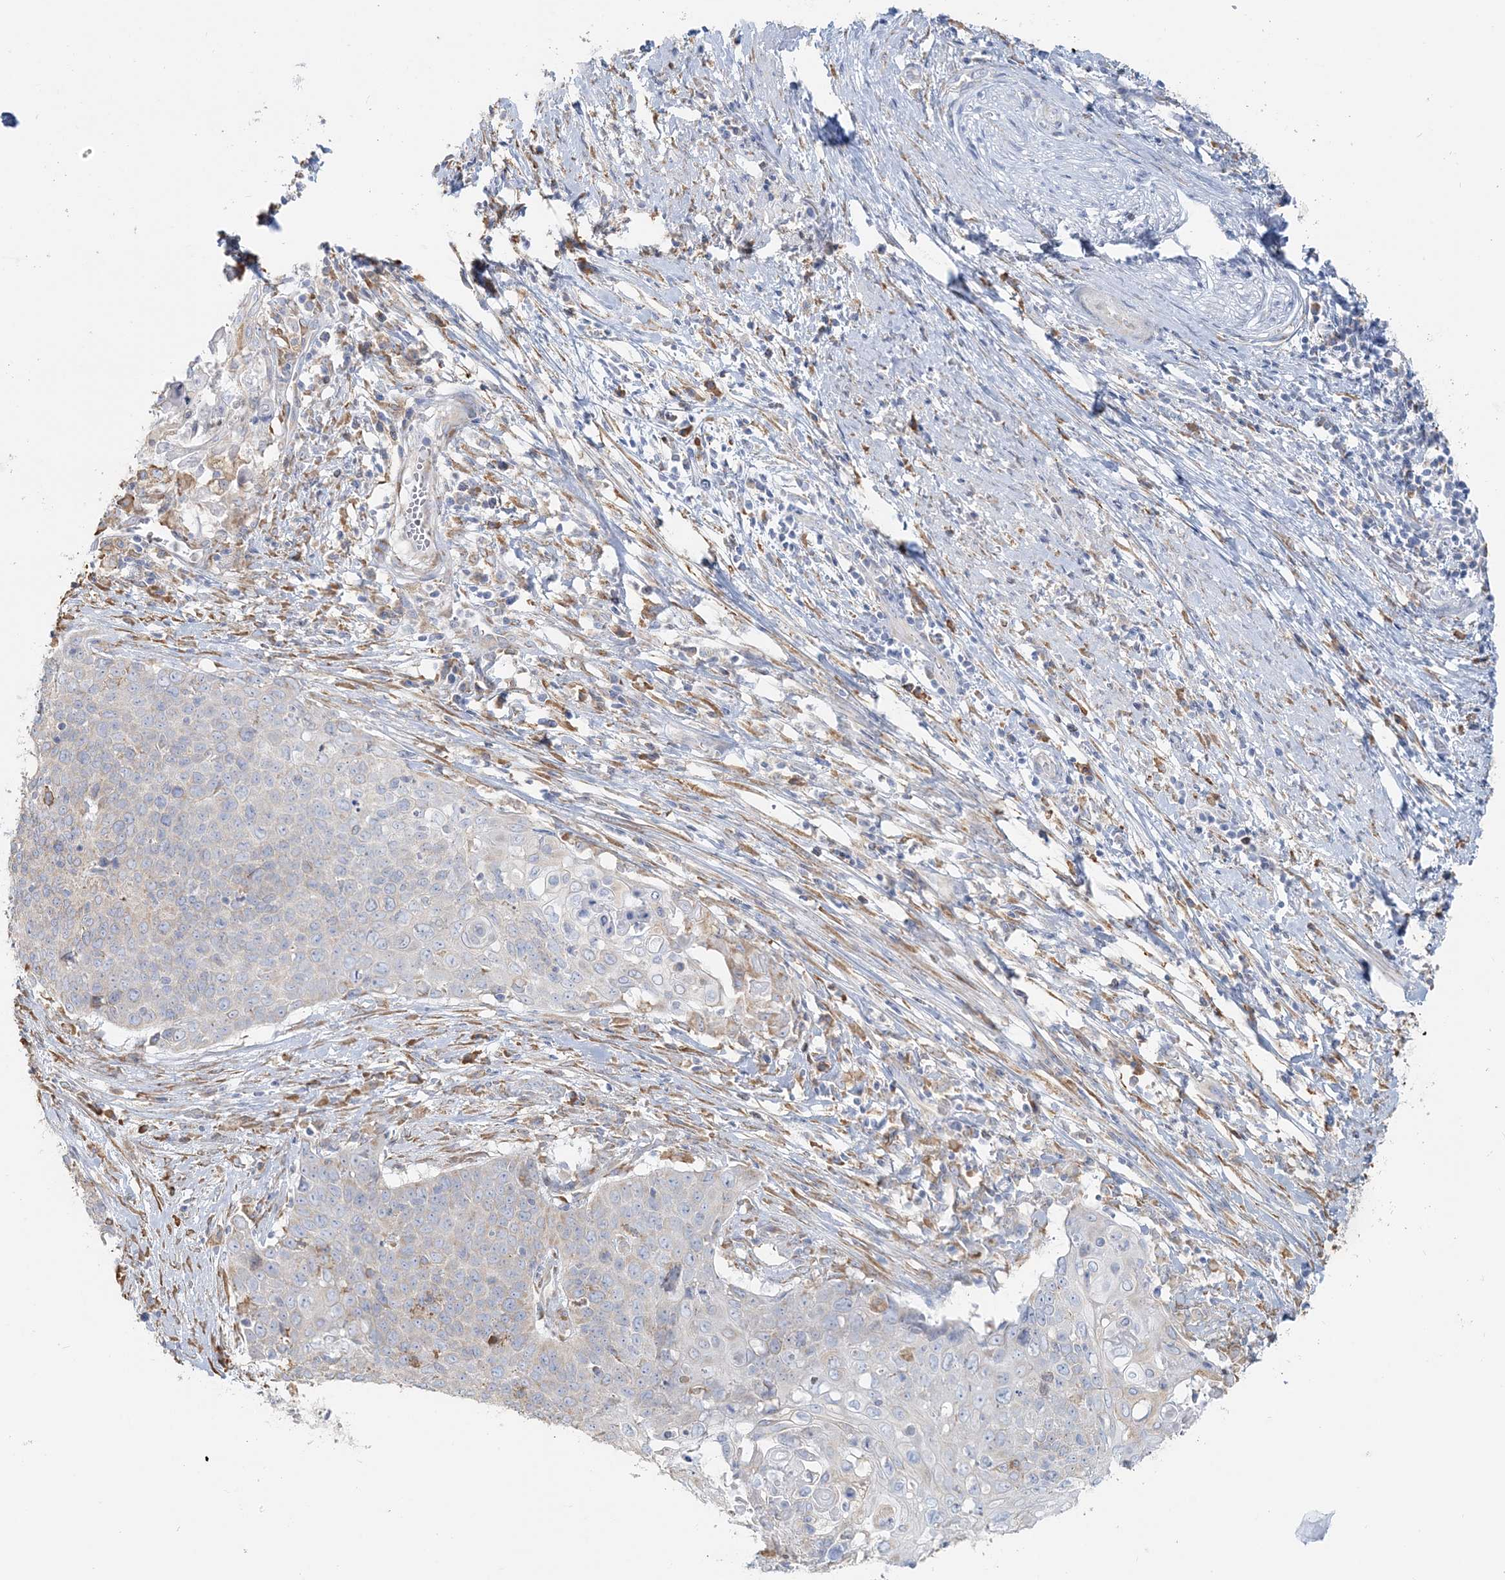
{"staining": {"intensity": "negative", "quantity": "none", "location": "none"}, "tissue": "cervical cancer", "cell_type": "Tumor cells", "image_type": "cancer", "snomed": [{"axis": "morphology", "description": "Squamous cell carcinoma, NOS"}, {"axis": "topography", "description": "Cervix"}], "caption": "Tumor cells are negative for protein expression in human squamous cell carcinoma (cervical).", "gene": "TBC1D5", "patient": {"sex": "female", "age": 39}}